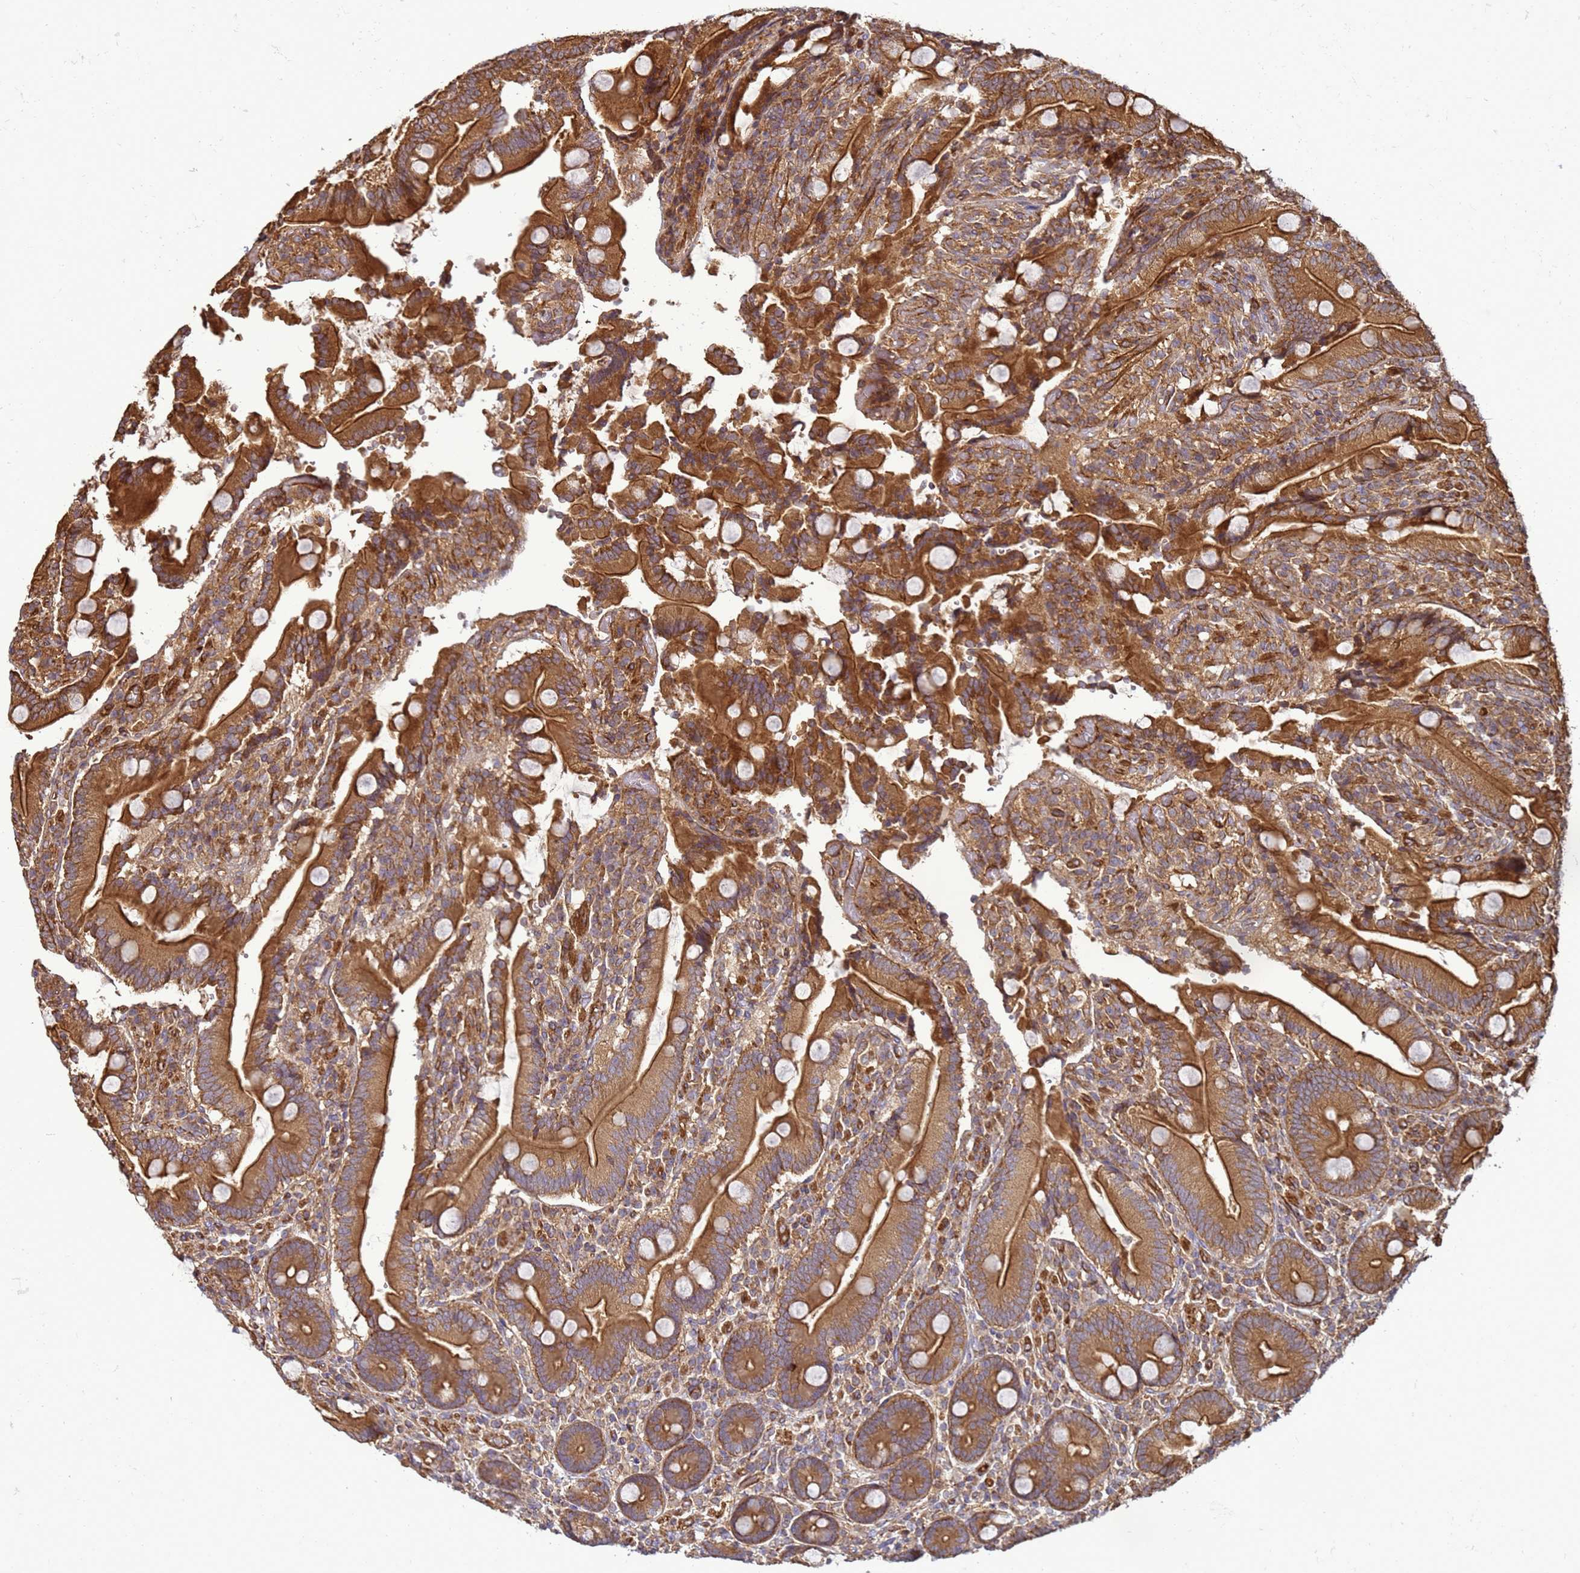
{"staining": {"intensity": "strong", "quantity": ">75%", "location": "cytoplasmic/membranous"}, "tissue": "duodenum", "cell_type": "Glandular cells", "image_type": "normal", "snomed": [{"axis": "morphology", "description": "Normal tissue, NOS"}, {"axis": "topography", "description": "Duodenum"}], "caption": "Protein staining of normal duodenum displays strong cytoplasmic/membranous staining in approximately >75% of glandular cells.", "gene": "CNOT1", "patient": {"sex": "female", "age": 62}}